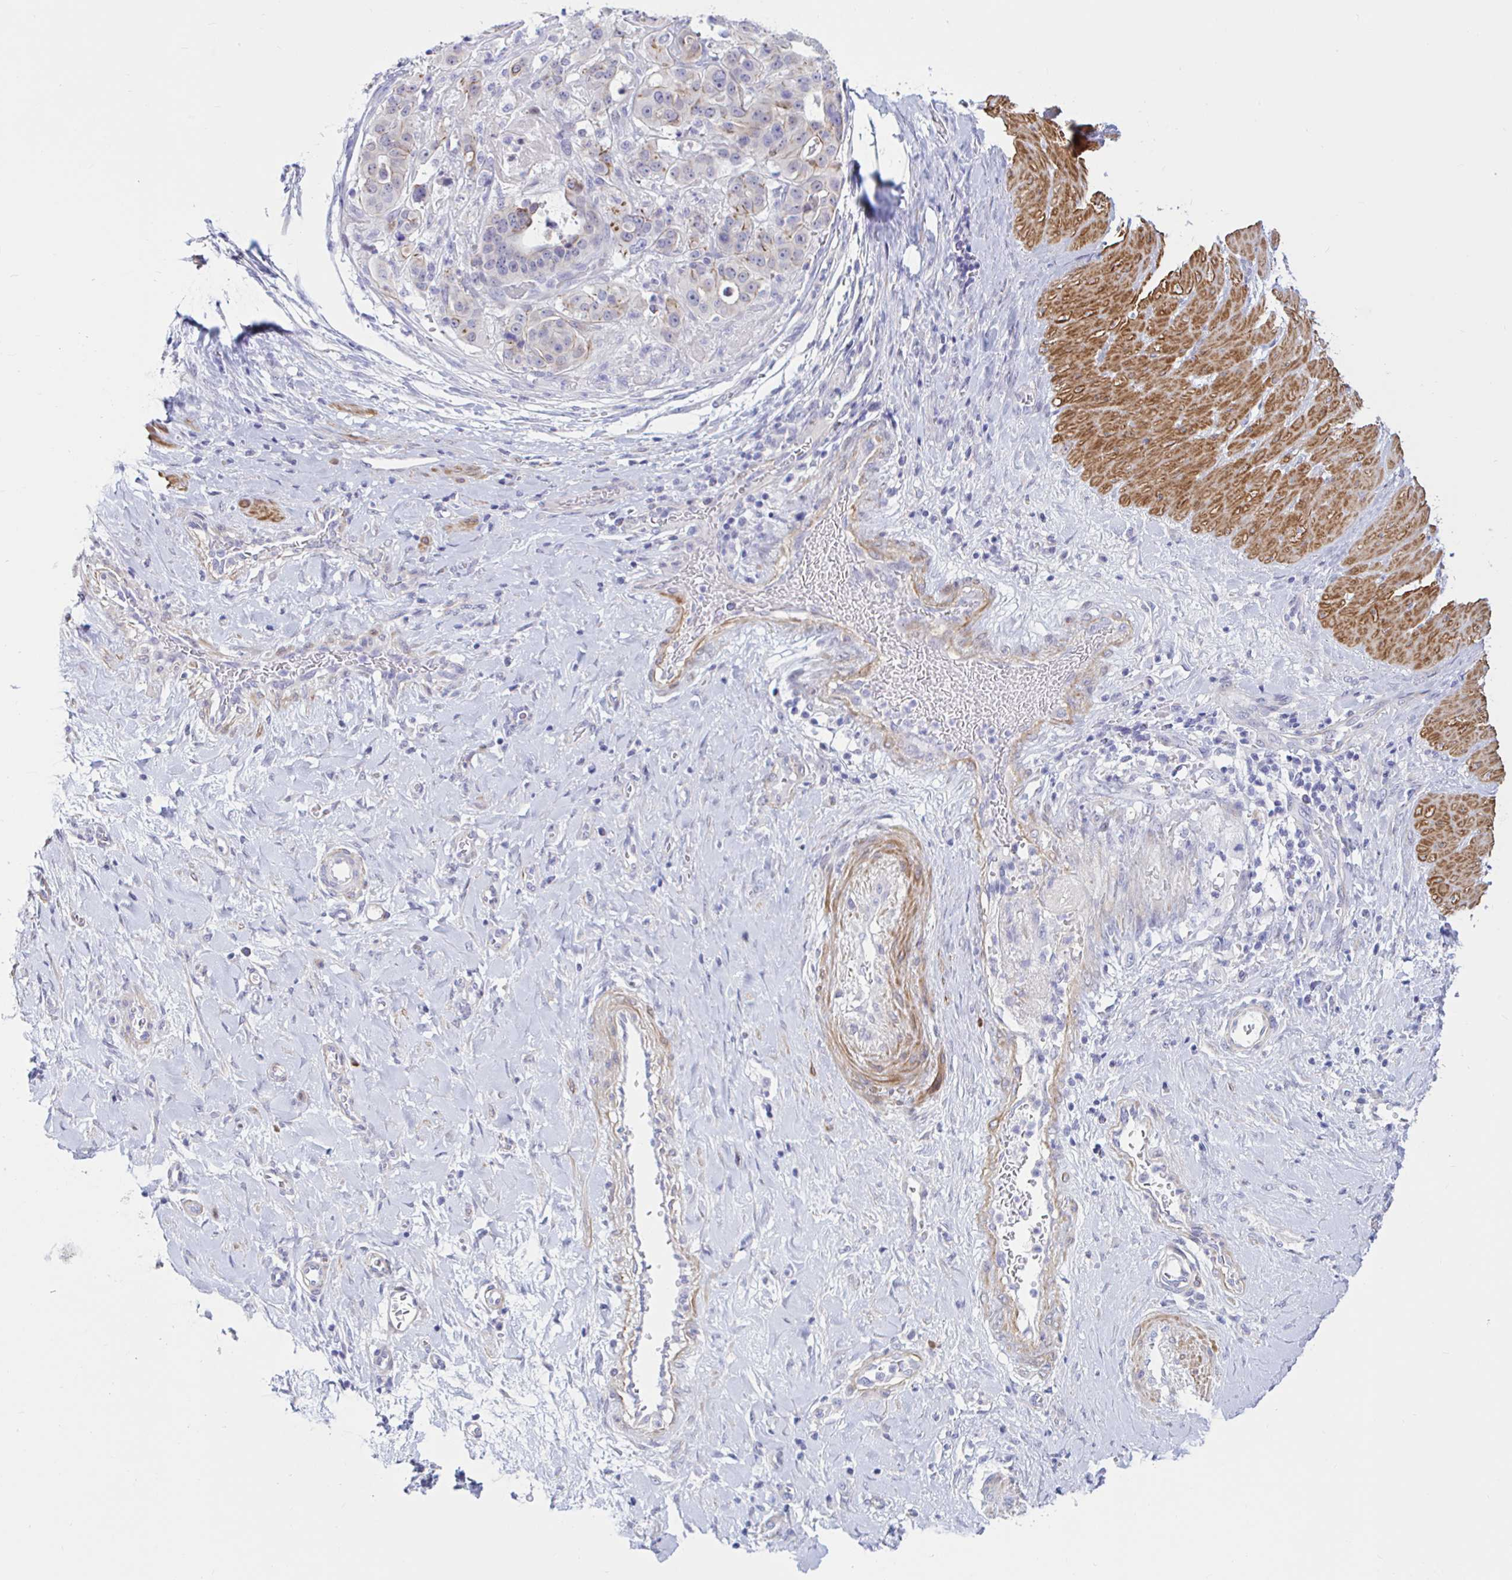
{"staining": {"intensity": "moderate", "quantity": "<25%", "location": "cytoplasmic/membranous"}, "tissue": "stomach cancer", "cell_type": "Tumor cells", "image_type": "cancer", "snomed": [{"axis": "morphology", "description": "Adenocarcinoma, NOS"}, {"axis": "topography", "description": "Stomach"}], "caption": "Immunohistochemistry (IHC) staining of stomach cancer, which shows low levels of moderate cytoplasmic/membranous staining in approximately <25% of tumor cells indicating moderate cytoplasmic/membranous protein staining. The staining was performed using DAB (3,3'-diaminobenzidine) (brown) for protein detection and nuclei were counterstained in hematoxylin (blue).", "gene": "NBPF3", "patient": {"sex": "male", "age": 48}}